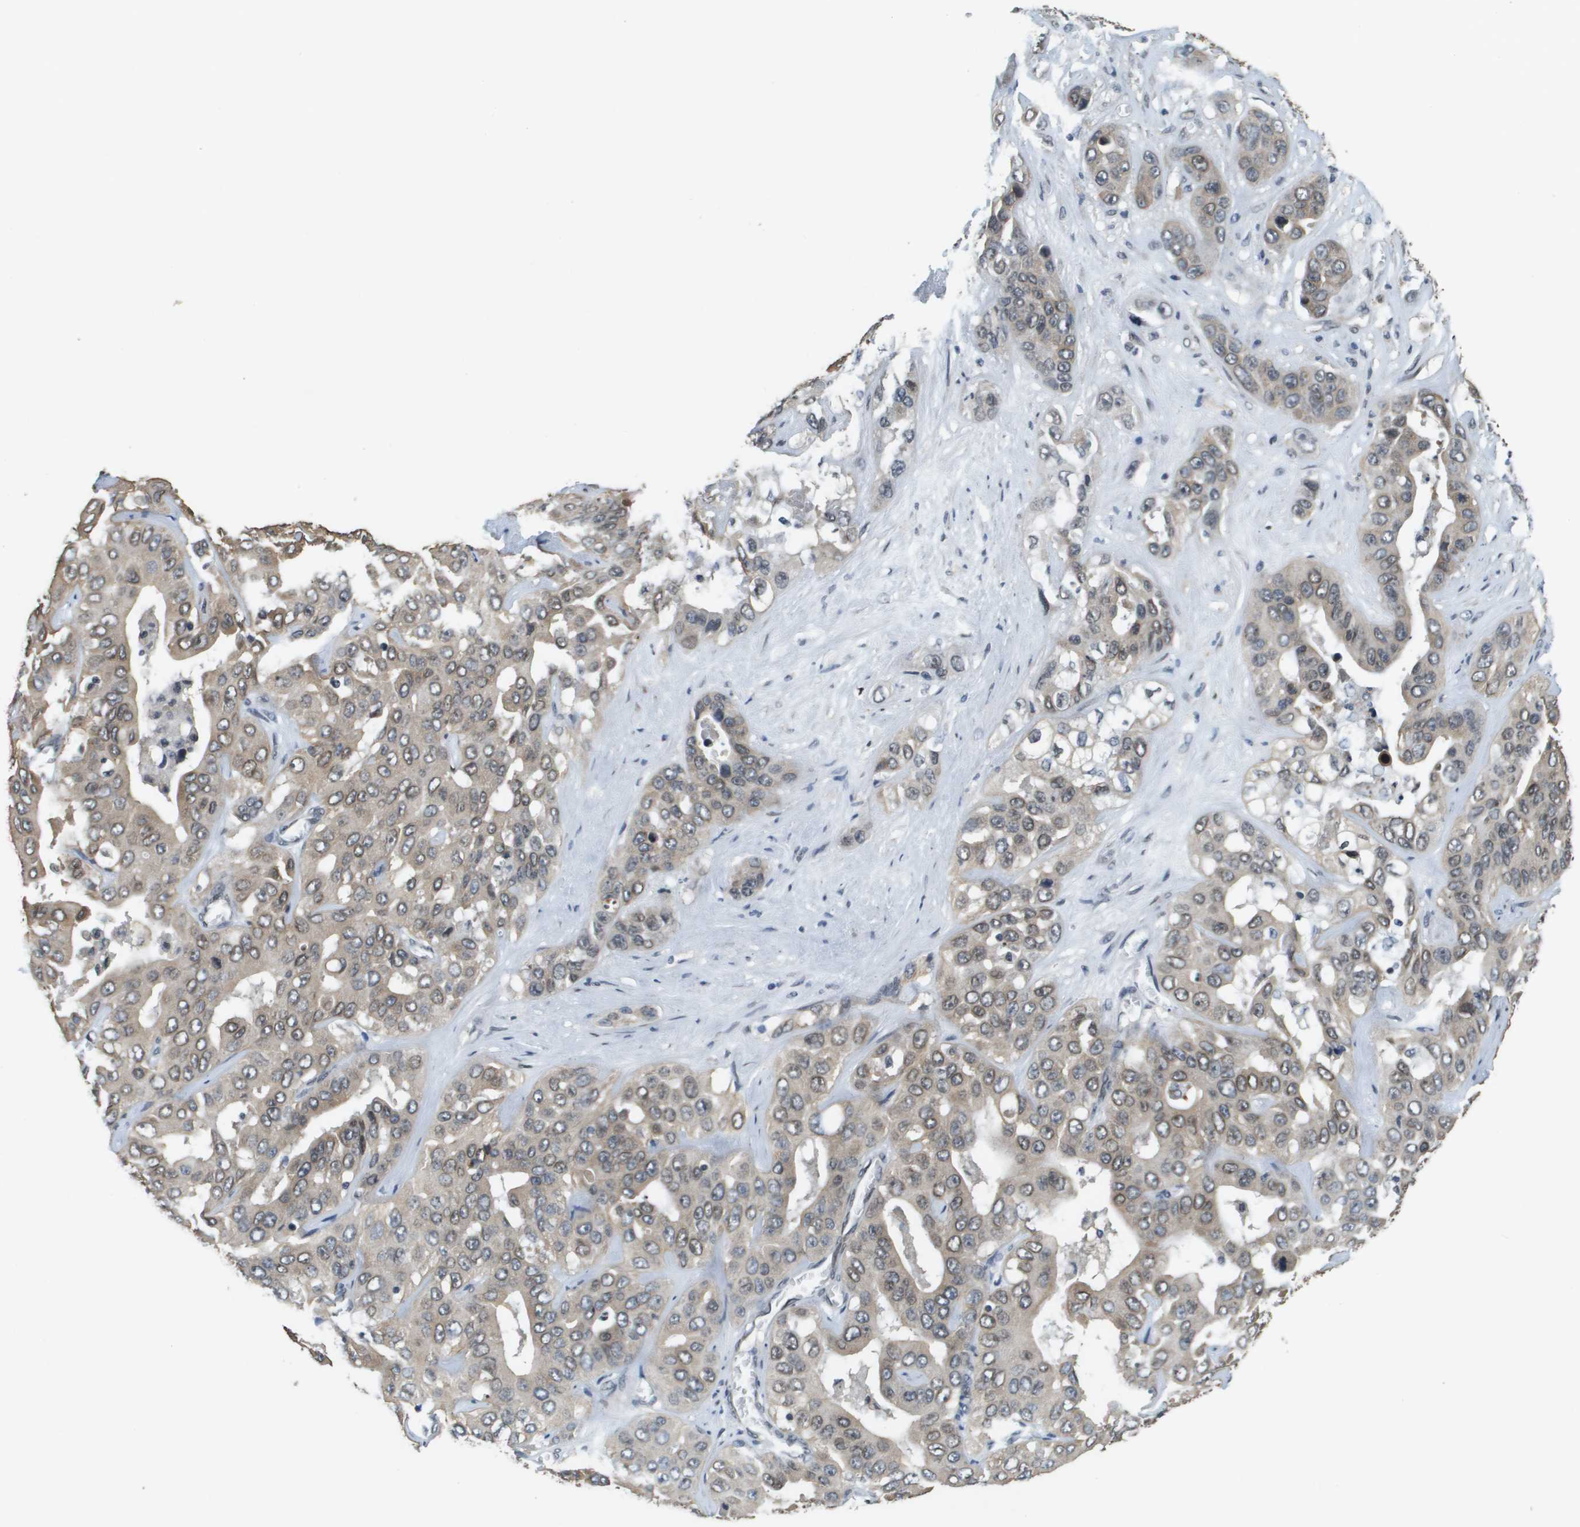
{"staining": {"intensity": "weak", "quantity": ">75%", "location": "cytoplasmic/membranous"}, "tissue": "liver cancer", "cell_type": "Tumor cells", "image_type": "cancer", "snomed": [{"axis": "morphology", "description": "Cholangiocarcinoma"}, {"axis": "topography", "description": "Liver"}], "caption": "Liver cancer (cholangiocarcinoma) stained for a protein (brown) shows weak cytoplasmic/membranous positive positivity in approximately >75% of tumor cells.", "gene": "FANCC", "patient": {"sex": "female", "age": 52}}